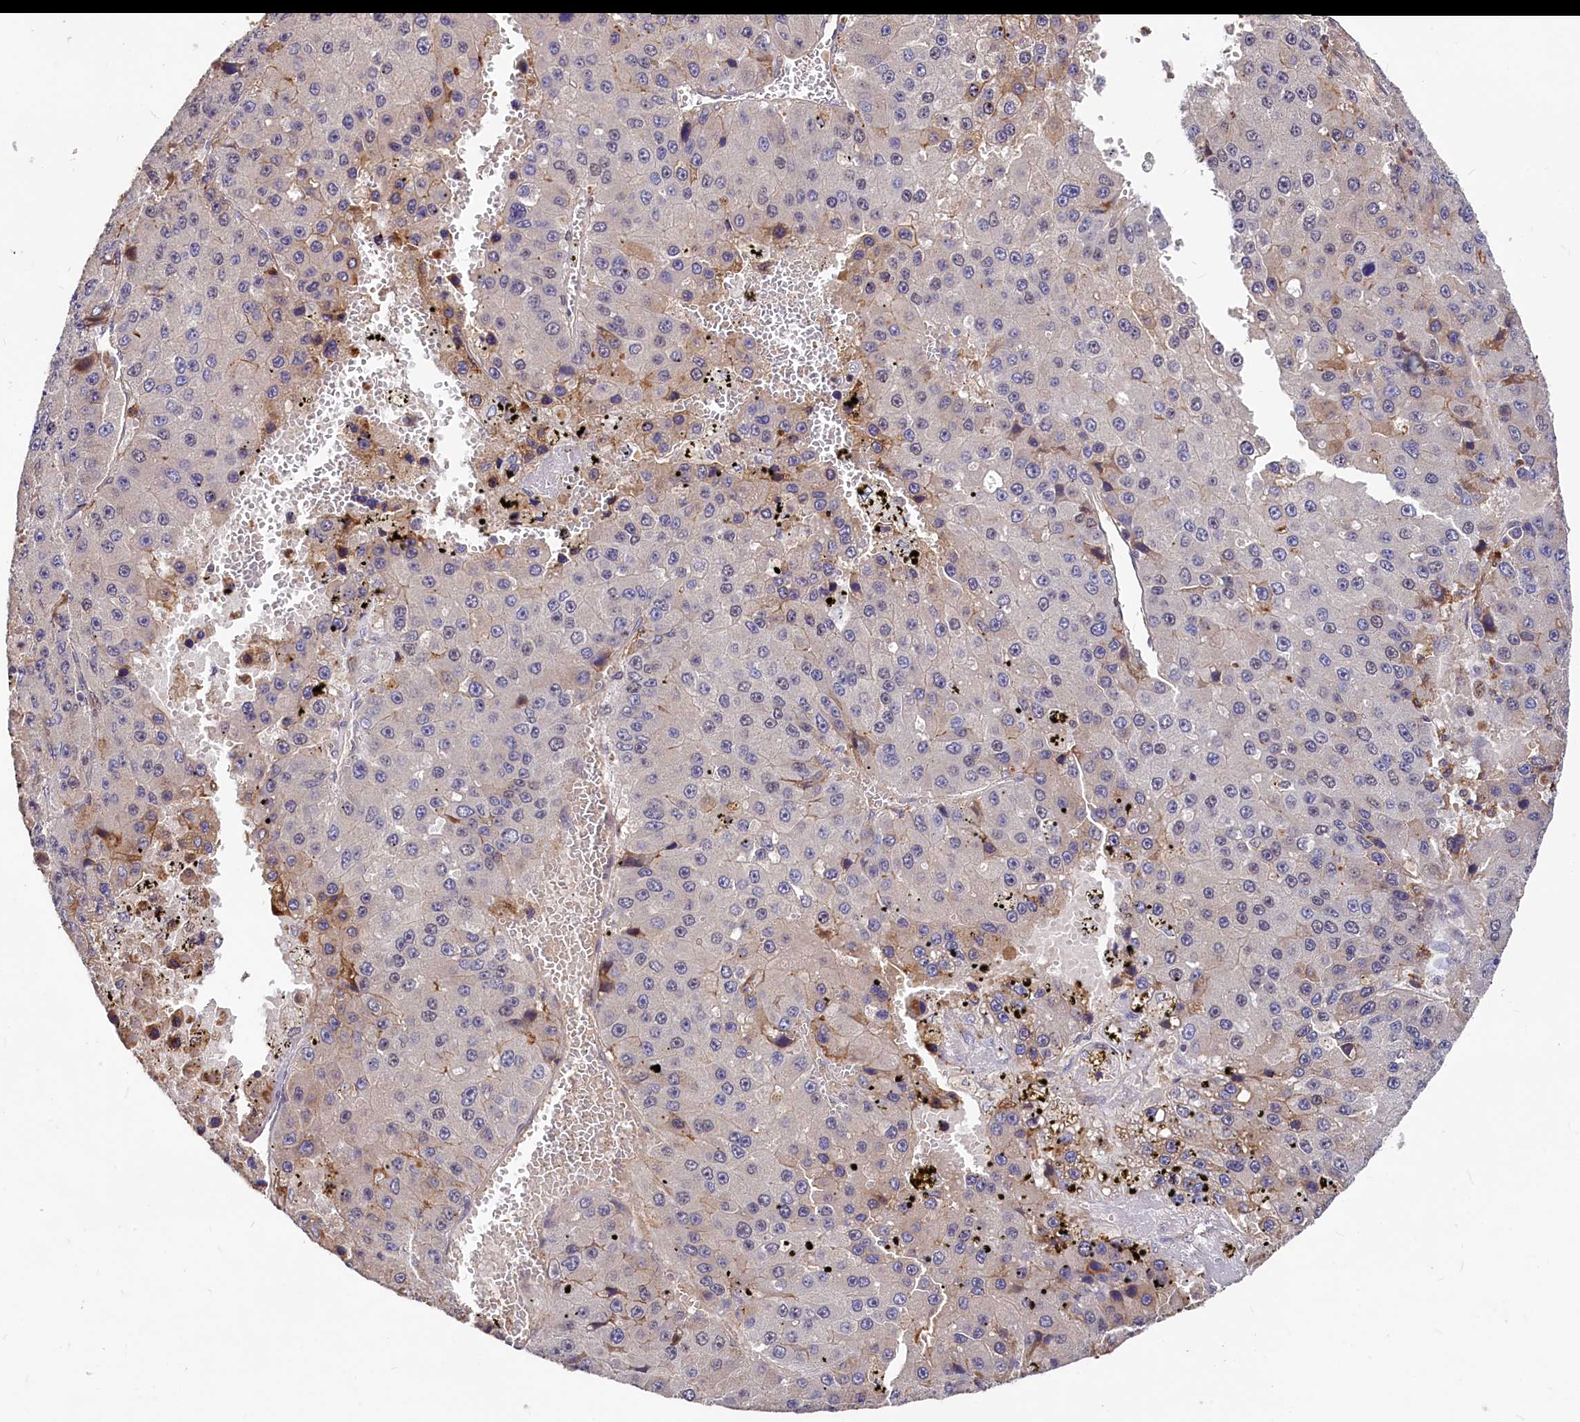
{"staining": {"intensity": "weak", "quantity": "<25%", "location": "cytoplasmic/membranous"}, "tissue": "liver cancer", "cell_type": "Tumor cells", "image_type": "cancer", "snomed": [{"axis": "morphology", "description": "Carcinoma, Hepatocellular, NOS"}, {"axis": "topography", "description": "Liver"}], "caption": "The micrograph displays no significant staining in tumor cells of liver hepatocellular carcinoma.", "gene": "ATG101", "patient": {"sex": "female", "age": 73}}